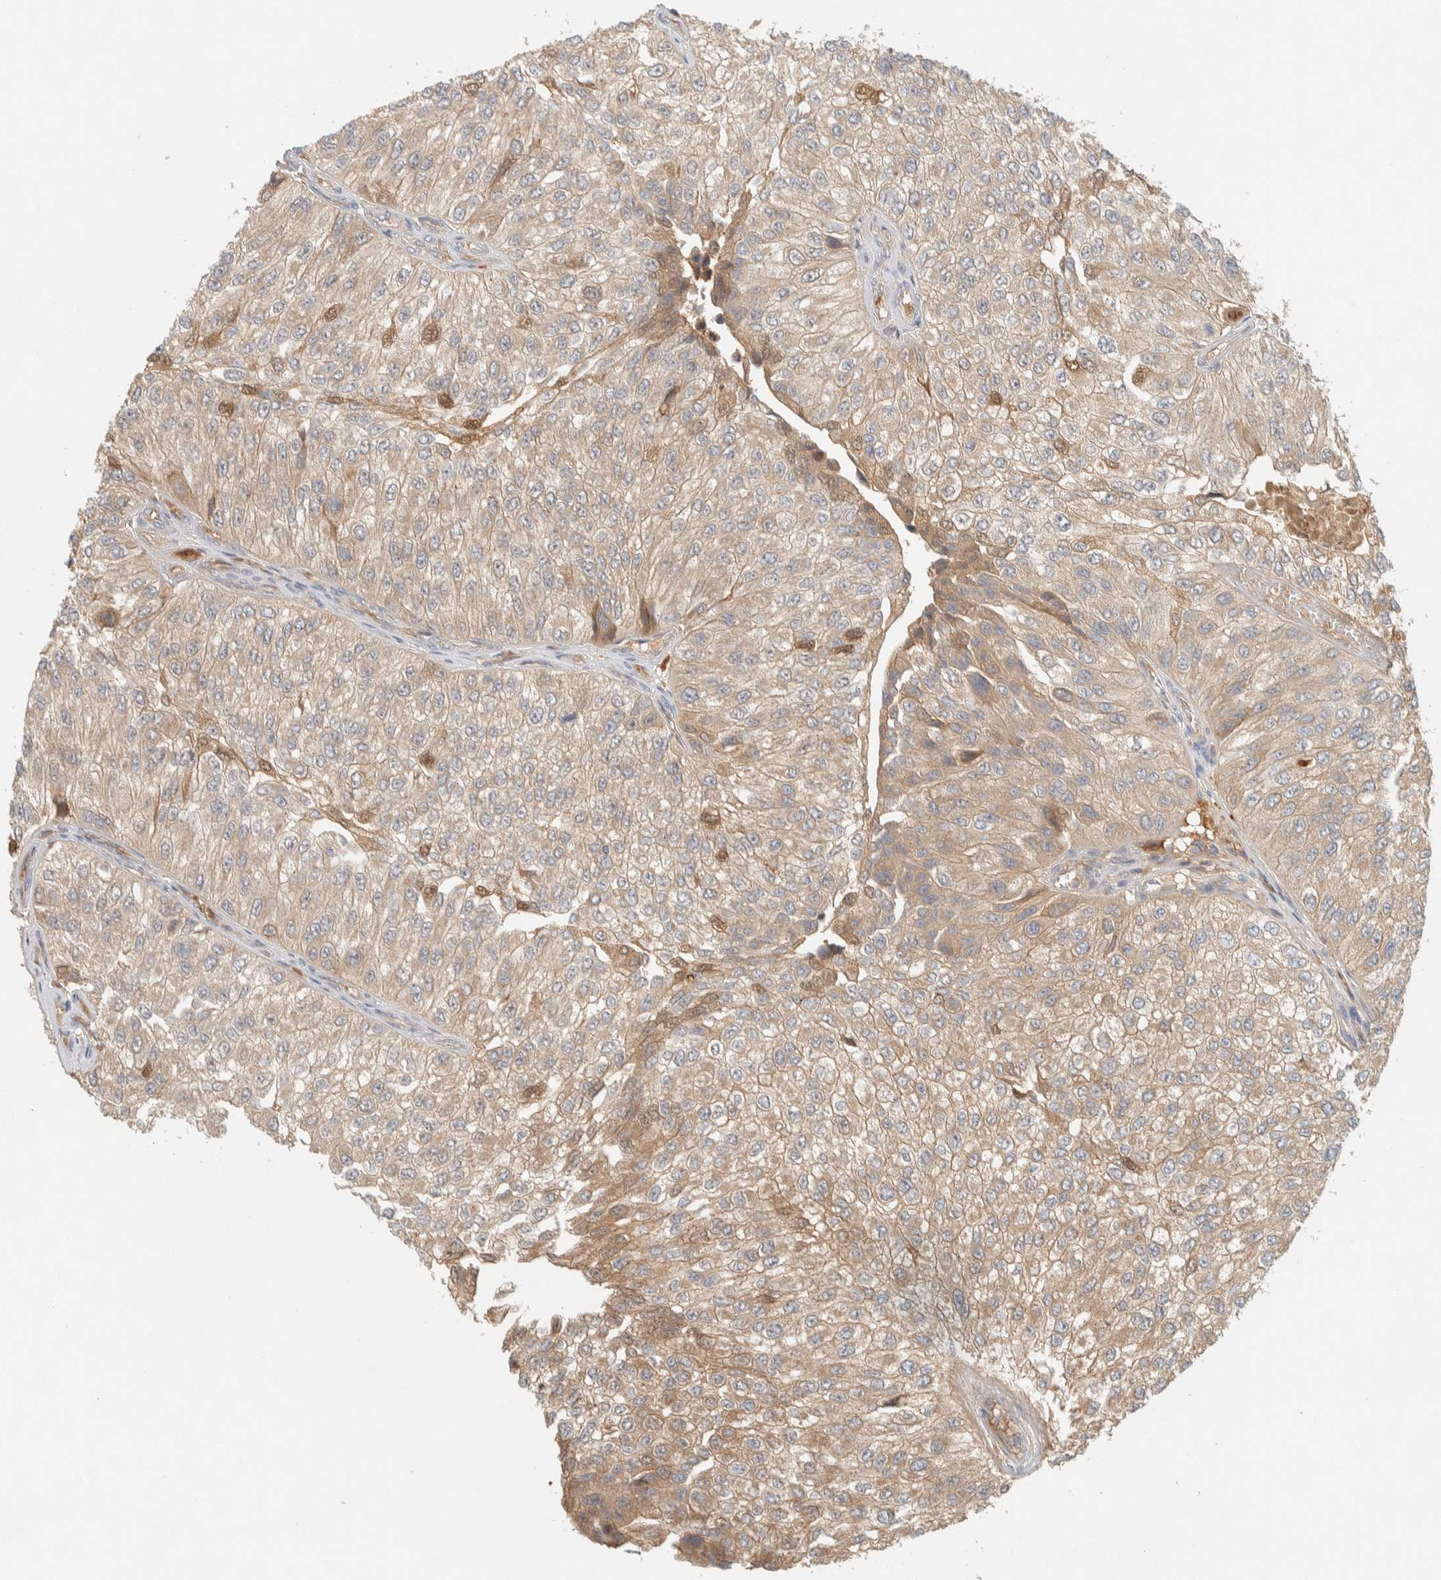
{"staining": {"intensity": "weak", "quantity": ">75%", "location": "cytoplasmic/membranous"}, "tissue": "urothelial cancer", "cell_type": "Tumor cells", "image_type": "cancer", "snomed": [{"axis": "morphology", "description": "Urothelial carcinoma, High grade"}, {"axis": "topography", "description": "Kidney"}, {"axis": "topography", "description": "Urinary bladder"}], "caption": "Urothelial cancer stained with a protein marker displays weak staining in tumor cells.", "gene": "FAM167A", "patient": {"sex": "male", "age": 77}}